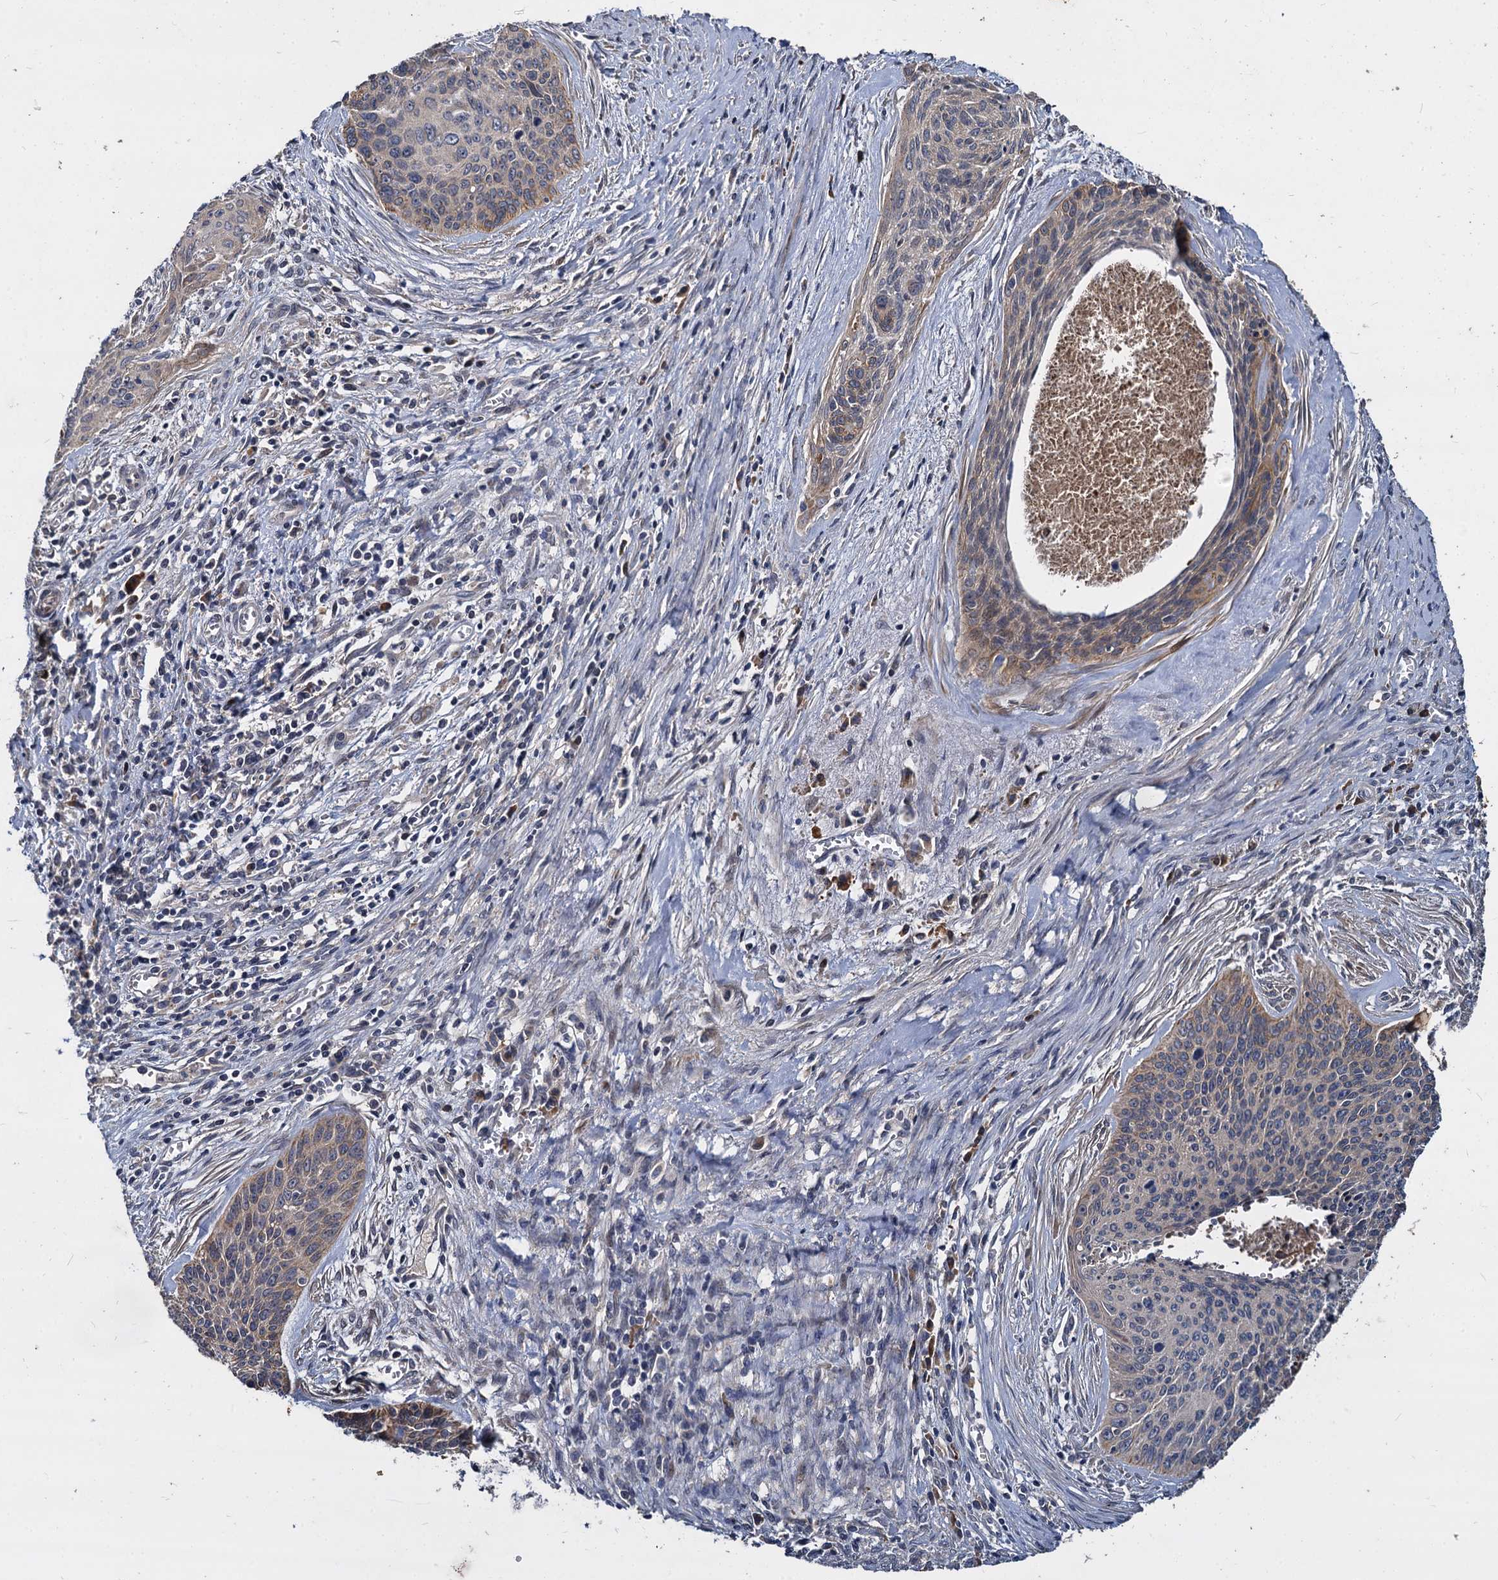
{"staining": {"intensity": "weak", "quantity": "<25%", "location": "cytoplasmic/membranous"}, "tissue": "cervical cancer", "cell_type": "Tumor cells", "image_type": "cancer", "snomed": [{"axis": "morphology", "description": "Squamous cell carcinoma, NOS"}, {"axis": "topography", "description": "Cervix"}], "caption": "There is no significant positivity in tumor cells of cervical cancer. (Brightfield microscopy of DAB (3,3'-diaminobenzidine) immunohistochemistry (IHC) at high magnification).", "gene": "CCDC184", "patient": {"sex": "female", "age": 55}}